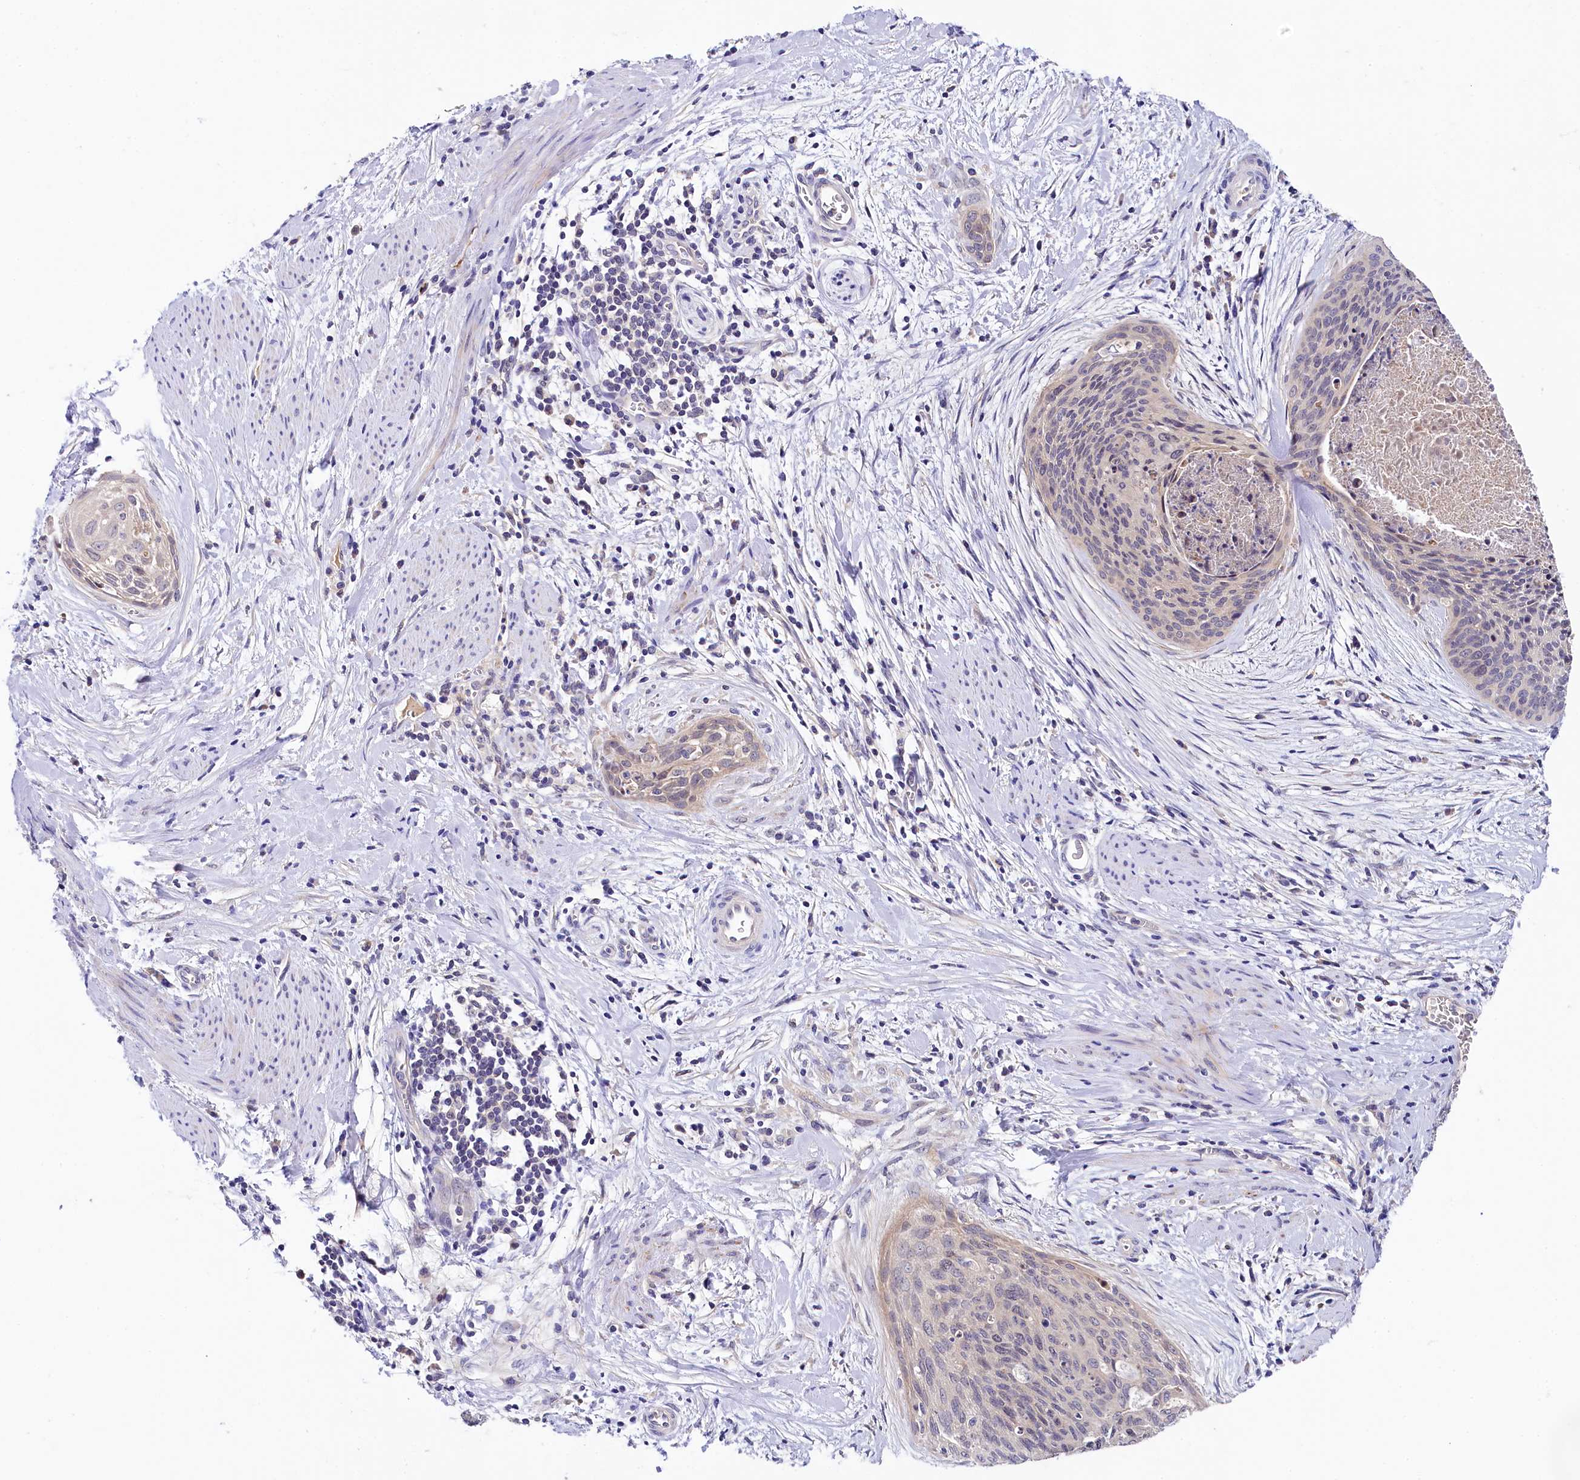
{"staining": {"intensity": "negative", "quantity": "none", "location": "none"}, "tissue": "cervical cancer", "cell_type": "Tumor cells", "image_type": "cancer", "snomed": [{"axis": "morphology", "description": "Squamous cell carcinoma, NOS"}, {"axis": "topography", "description": "Cervix"}], "caption": "DAB immunohistochemical staining of cervical cancer reveals no significant positivity in tumor cells.", "gene": "SPINK9", "patient": {"sex": "female", "age": 55}}